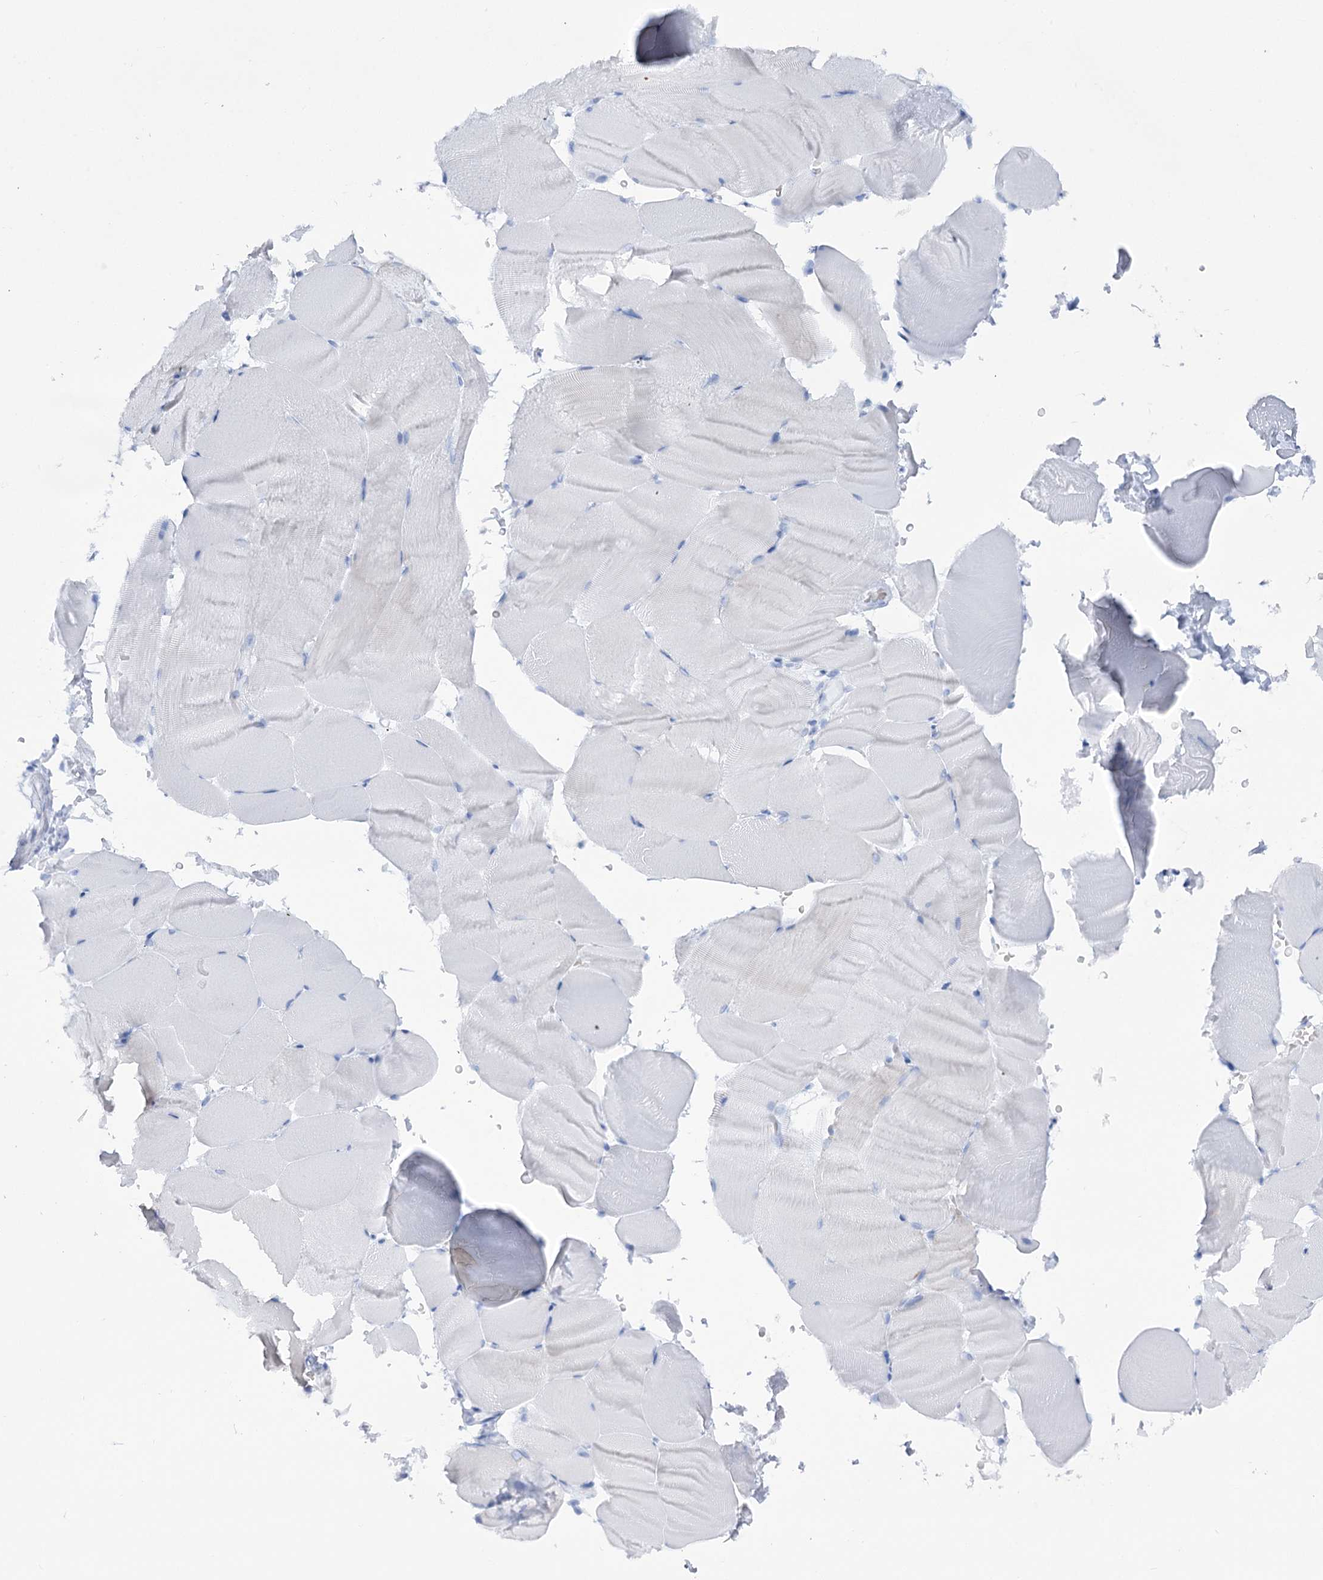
{"staining": {"intensity": "weak", "quantity": "<25%", "location": "cytoplasmic/membranous"}, "tissue": "skeletal muscle", "cell_type": "Myocytes", "image_type": "normal", "snomed": [{"axis": "morphology", "description": "Normal tissue, NOS"}, {"axis": "topography", "description": "Skeletal muscle"}, {"axis": "topography", "description": "Parathyroid gland"}], "caption": "High power microscopy photomicrograph of an IHC image of benign skeletal muscle, revealing no significant expression in myocytes. The staining was performed using DAB (3,3'-diaminobenzidine) to visualize the protein expression in brown, while the nuclei were stained in blue with hematoxylin (Magnification: 20x).", "gene": "SIAE", "patient": {"sex": "female", "age": 37}}